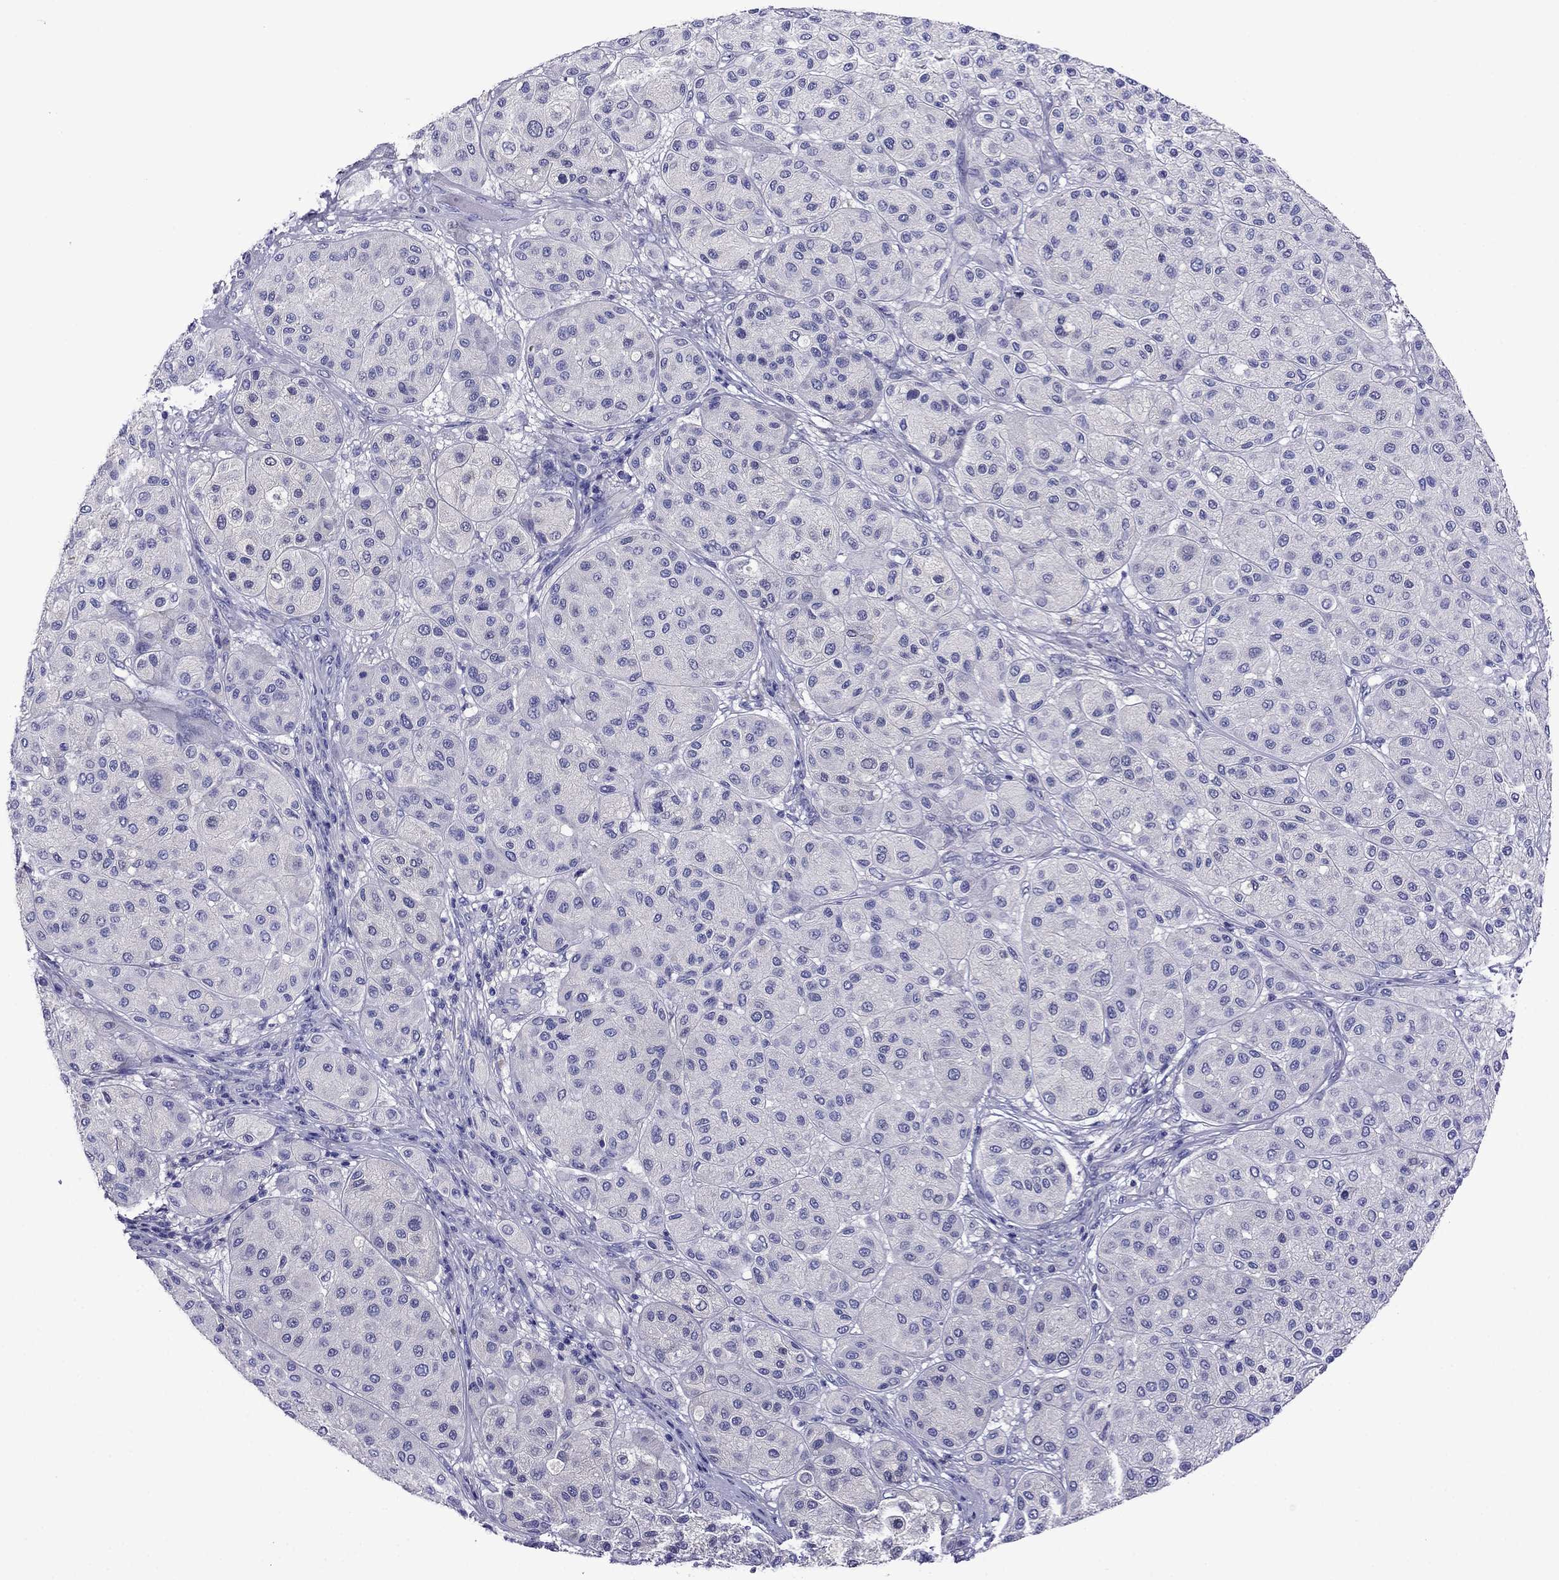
{"staining": {"intensity": "negative", "quantity": "none", "location": "none"}, "tissue": "melanoma", "cell_type": "Tumor cells", "image_type": "cancer", "snomed": [{"axis": "morphology", "description": "Malignant melanoma, Metastatic site"}, {"axis": "topography", "description": "Smooth muscle"}], "caption": "A histopathology image of human malignant melanoma (metastatic site) is negative for staining in tumor cells.", "gene": "SCG2", "patient": {"sex": "male", "age": 41}}